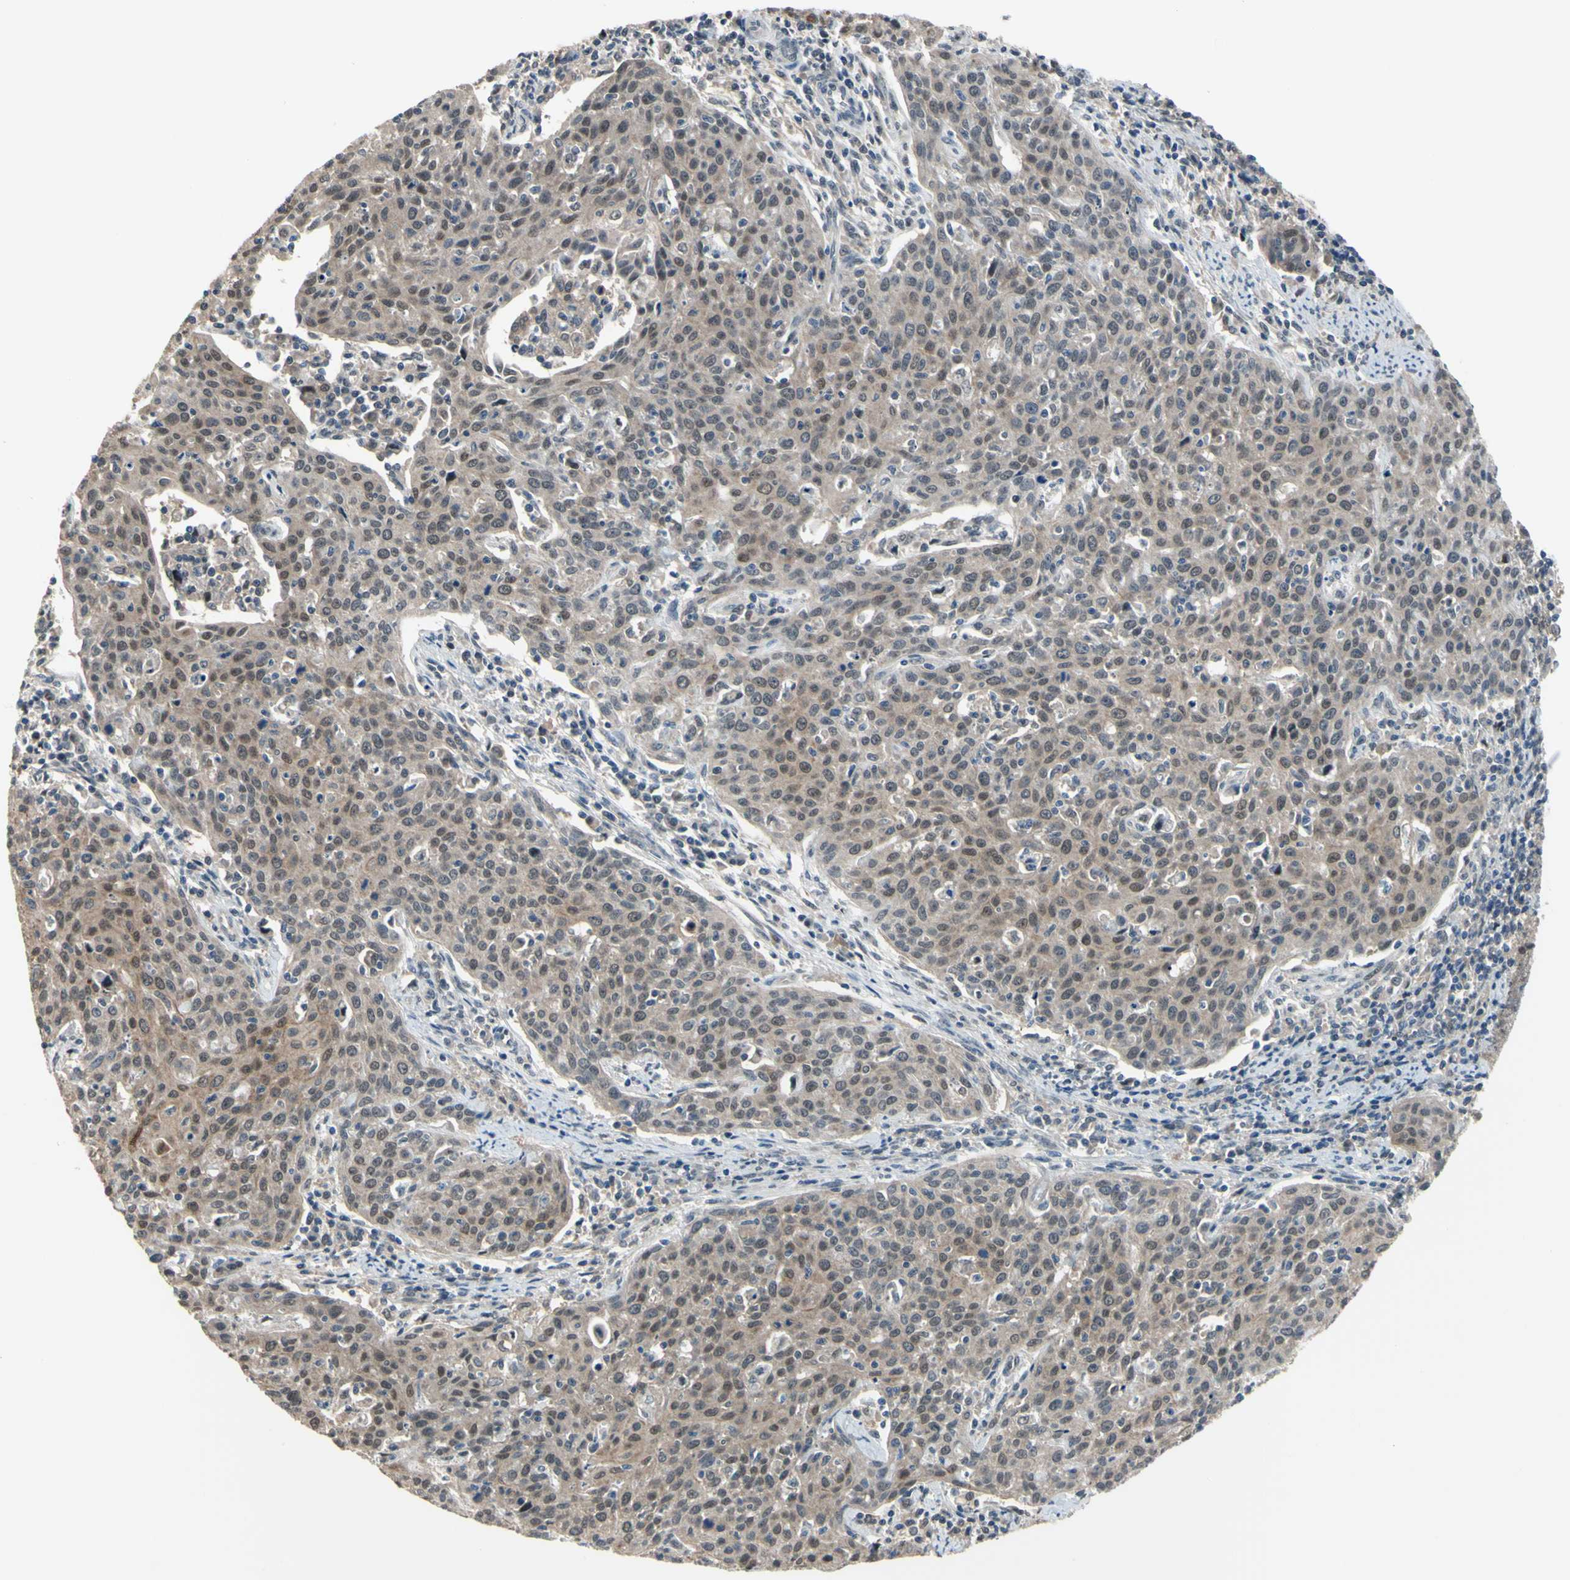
{"staining": {"intensity": "weak", "quantity": ">75%", "location": "cytoplasmic/membranous,nuclear"}, "tissue": "cervical cancer", "cell_type": "Tumor cells", "image_type": "cancer", "snomed": [{"axis": "morphology", "description": "Squamous cell carcinoma, NOS"}, {"axis": "topography", "description": "Cervix"}], "caption": "Human cervical cancer (squamous cell carcinoma) stained for a protein (brown) exhibits weak cytoplasmic/membranous and nuclear positive staining in about >75% of tumor cells.", "gene": "HSPA4", "patient": {"sex": "female", "age": 38}}